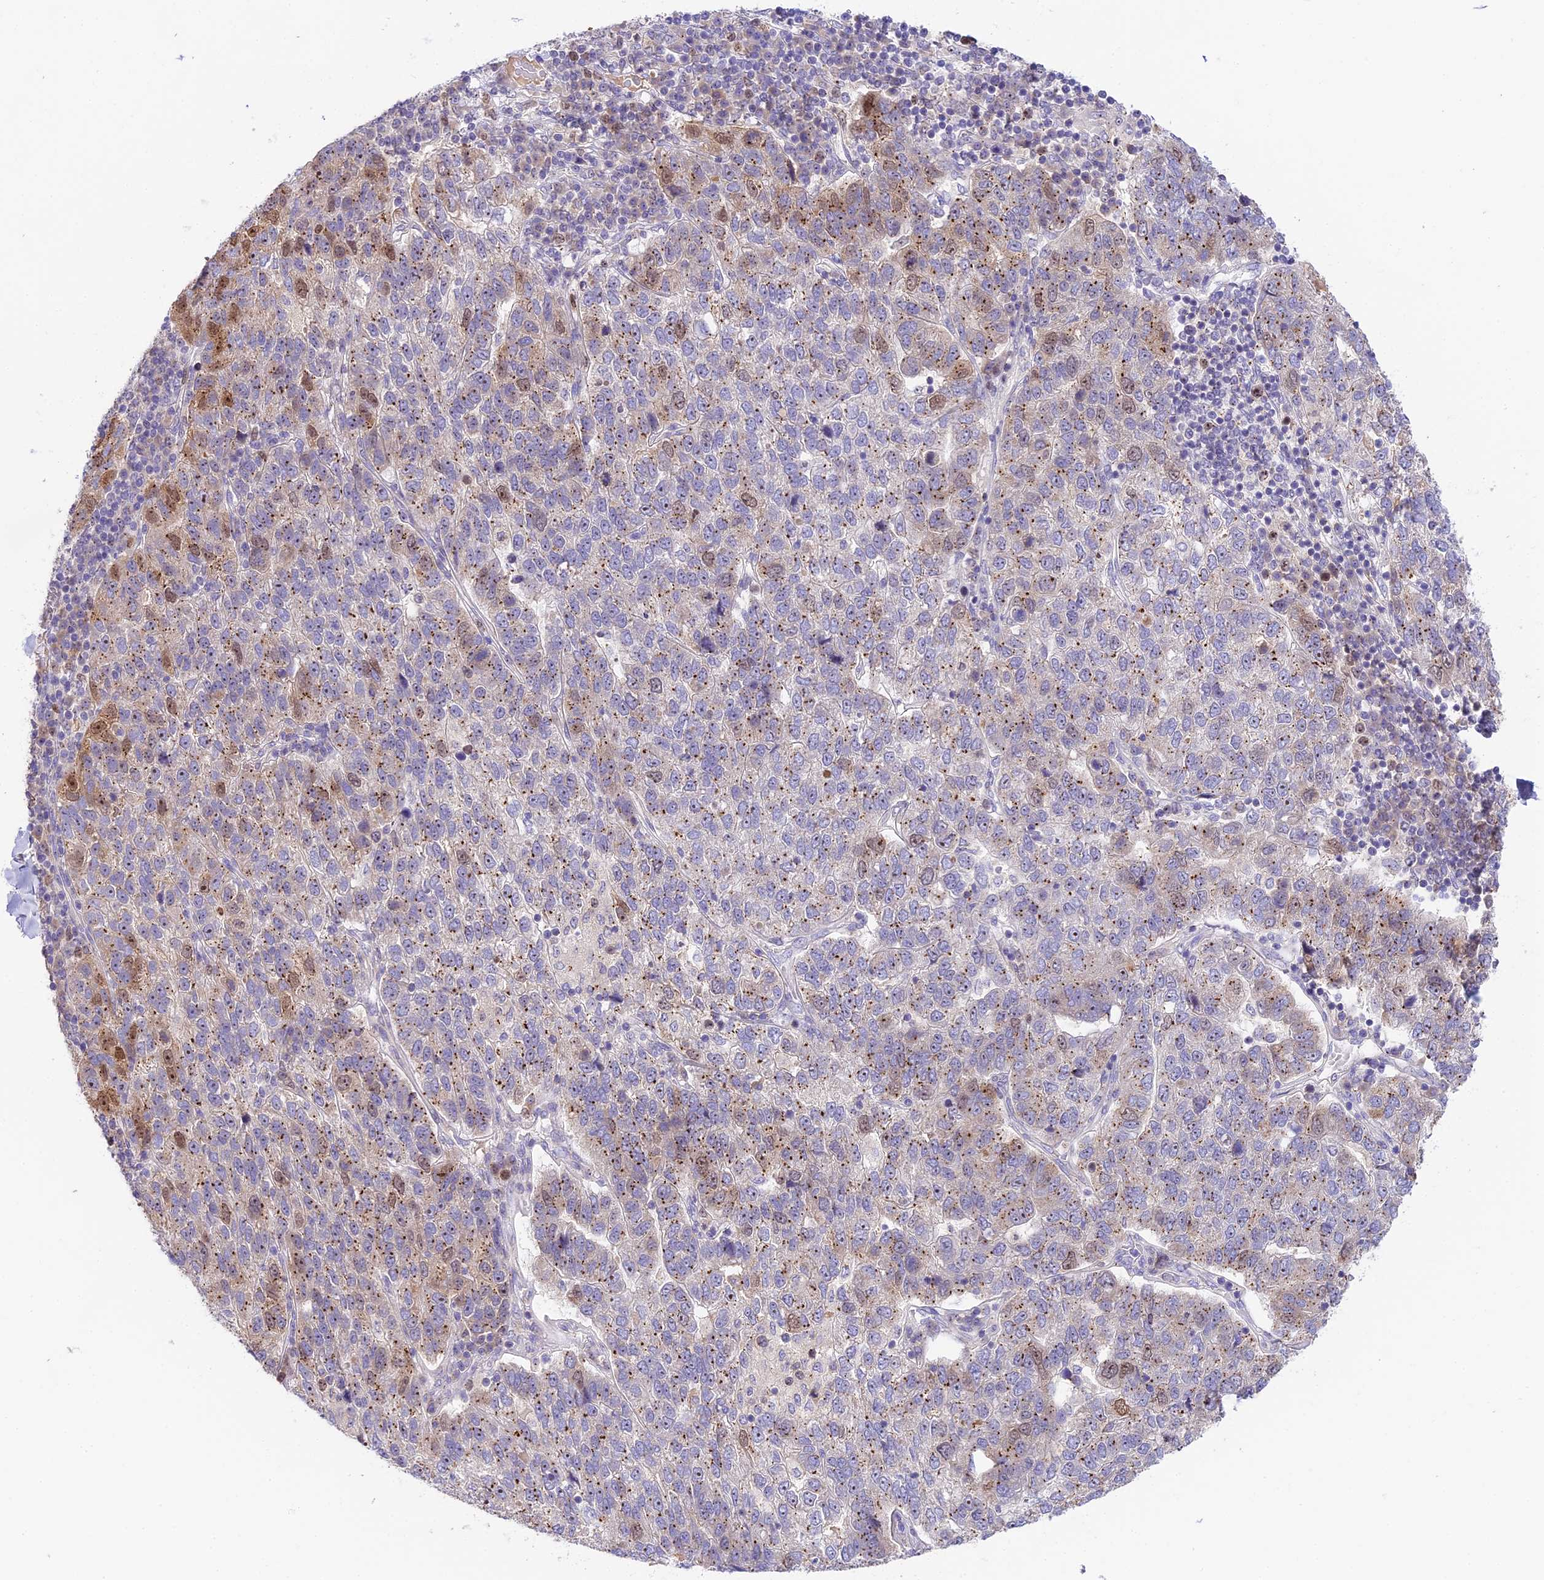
{"staining": {"intensity": "moderate", "quantity": "<25%", "location": "nuclear"}, "tissue": "pancreatic cancer", "cell_type": "Tumor cells", "image_type": "cancer", "snomed": [{"axis": "morphology", "description": "Adenocarcinoma, NOS"}, {"axis": "topography", "description": "Pancreas"}], "caption": "A brown stain shows moderate nuclear positivity of a protein in human pancreatic cancer (adenocarcinoma) tumor cells.", "gene": "RAD51", "patient": {"sex": "female", "age": 61}}